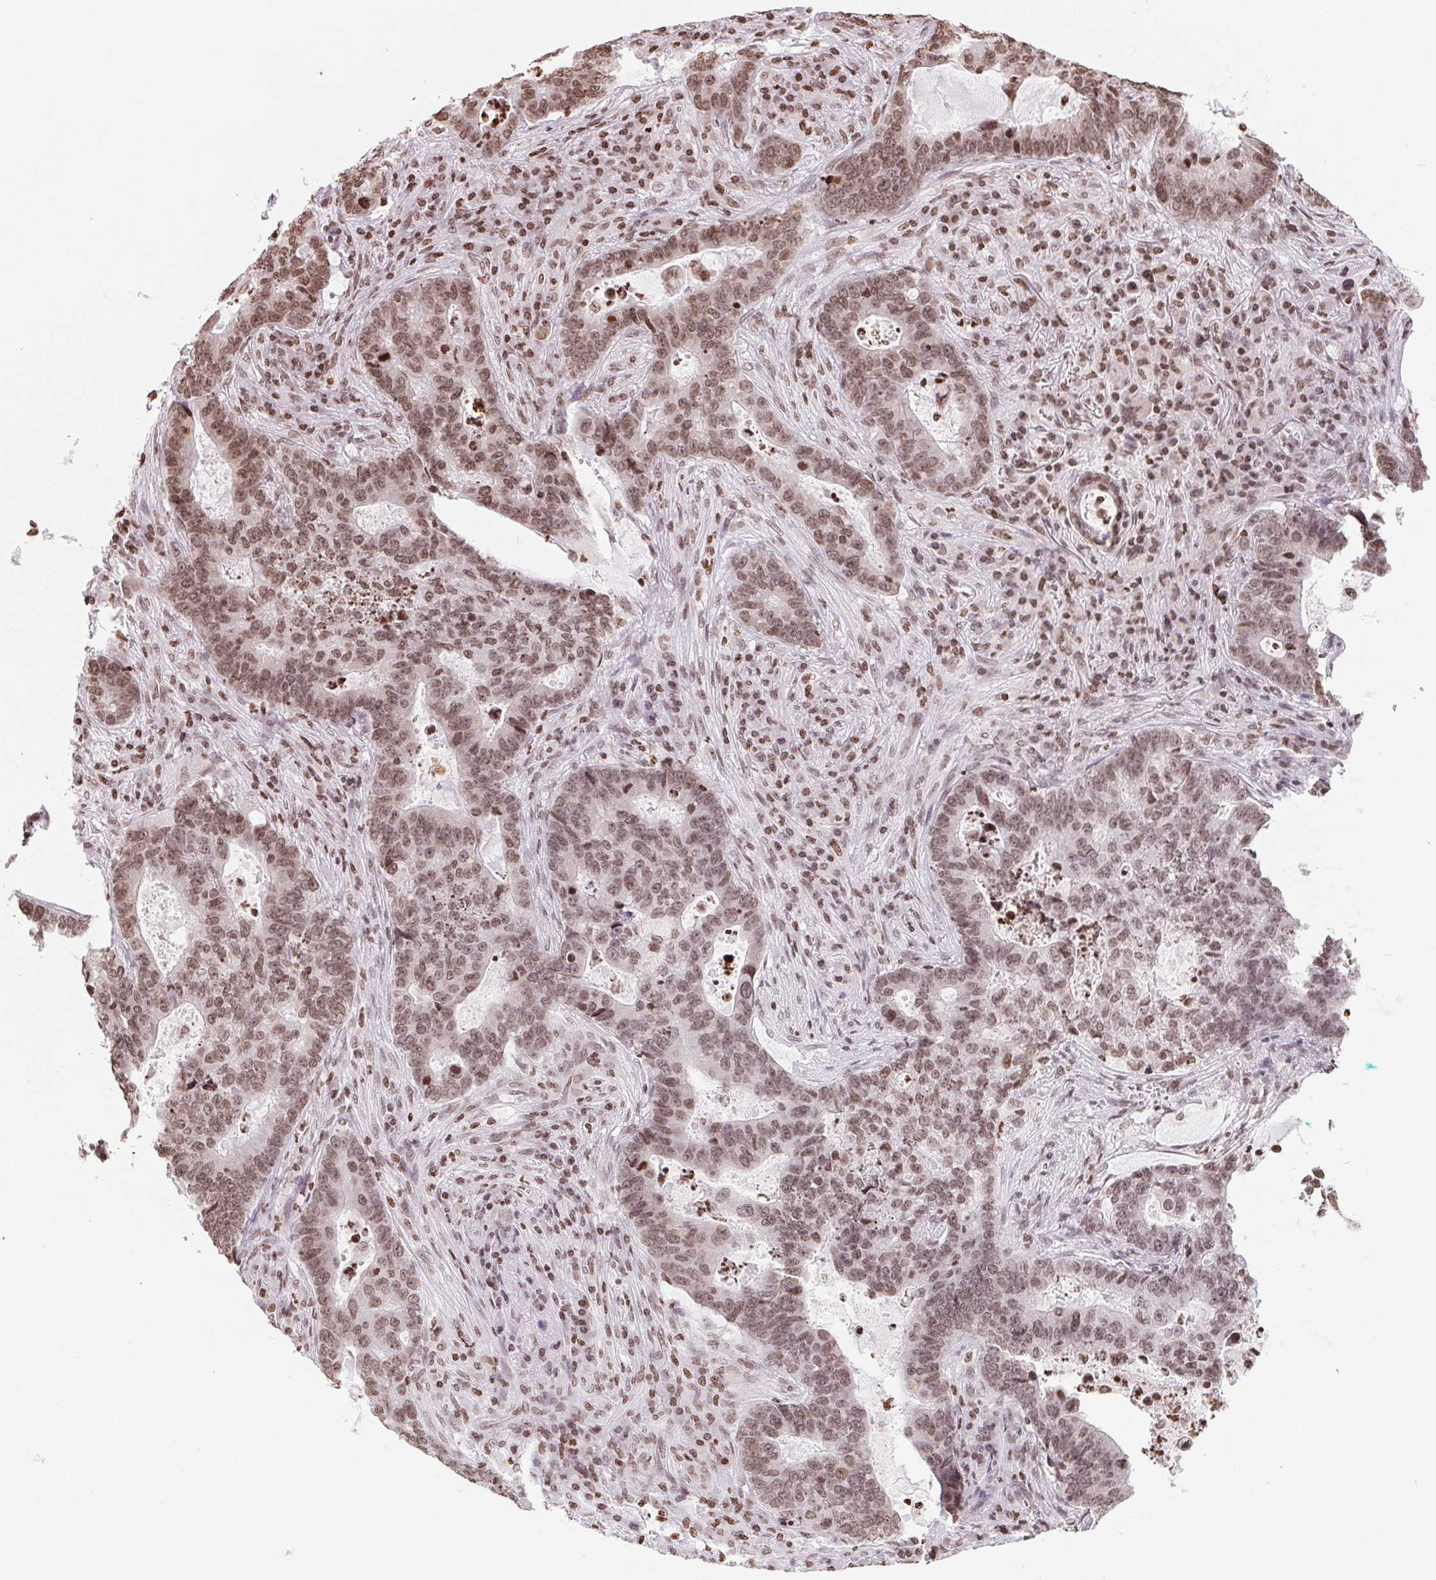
{"staining": {"intensity": "moderate", "quantity": ">75%", "location": "nuclear"}, "tissue": "lung cancer", "cell_type": "Tumor cells", "image_type": "cancer", "snomed": [{"axis": "morphology", "description": "Aneuploidy"}, {"axis": "morphology", "description": "Adenocarcinoma, NOS"}, {"axis": "morphology", "description": "Adenocarcinoma primary or metastatic"}, {"axis": "topography", "description": "Lung"}], "caption": "A histopathology image showing moderate nuclear positivity in about >75% of tumor cells in lung cancer (adenocarcinoma primary or metastatic), as visualized by brown immunohistochemical staining.", "gene": "SMIM12", "patient": {"sex": "female", "age": 75}}